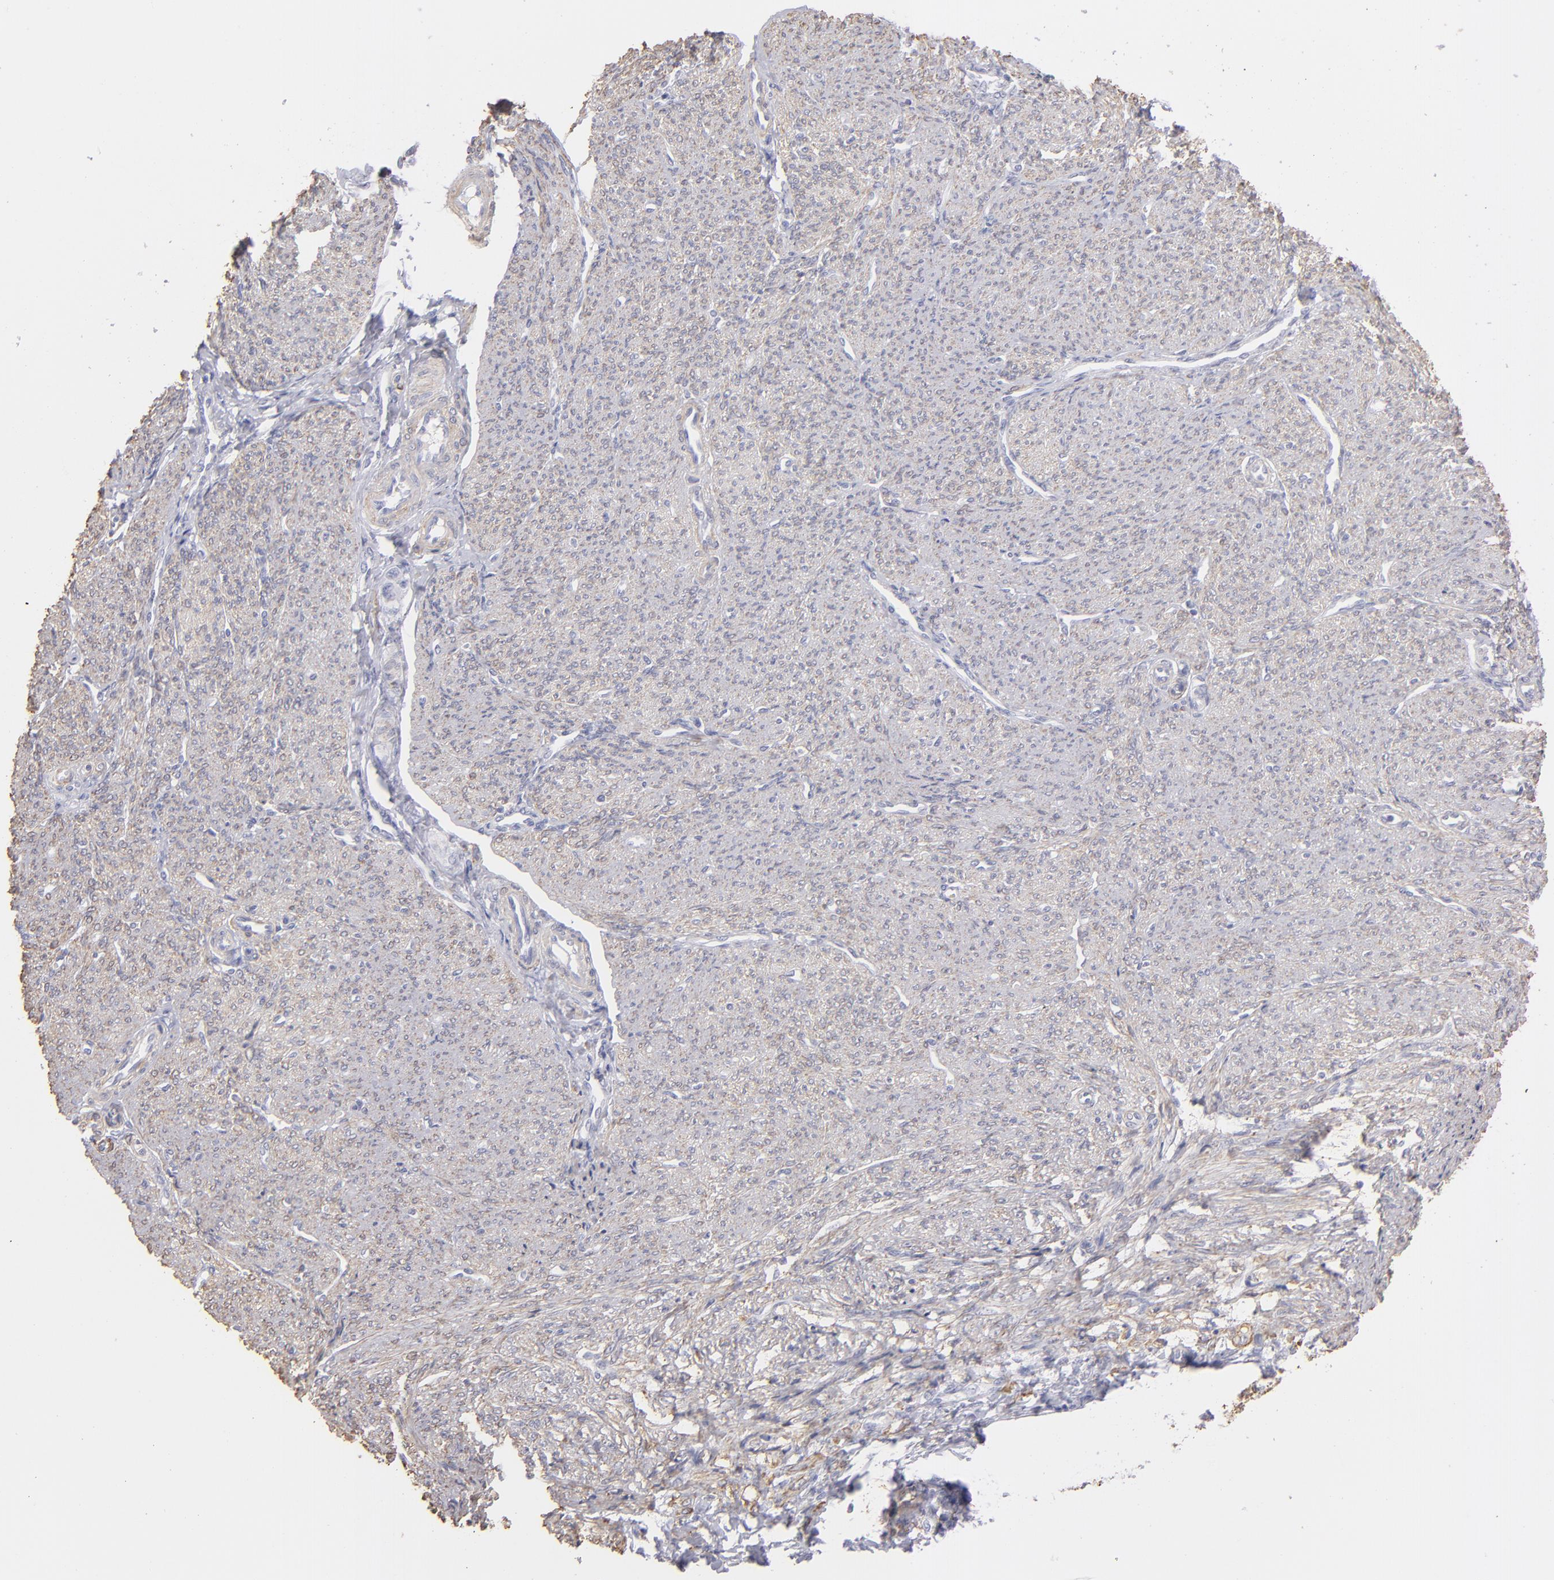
{"staining": {"intensity": "weak", "quantity": ">75%", "location": "cytoplasmic/membranous"}, "tissue": "smooth muscle", "cell_type": "Smooth muscle cells", "image_type": "normal", "snomed": [{"axis": "morphology", "description": "Normal tissue, NOS"}, {"axis": "topography", "description": "Cervix"}, {"axis": "topography", "description": "Endometrium"}], "caption": "Unremarkable smooth muscle exhibits weak cytoplasmic/membranous expression in about >75% of smooth muscle cells Ihc stains the protein of interest in brown and the nuclei are stained blue..", "gene": "MYH11", "patient": {"sex": "female", "age": 65}}